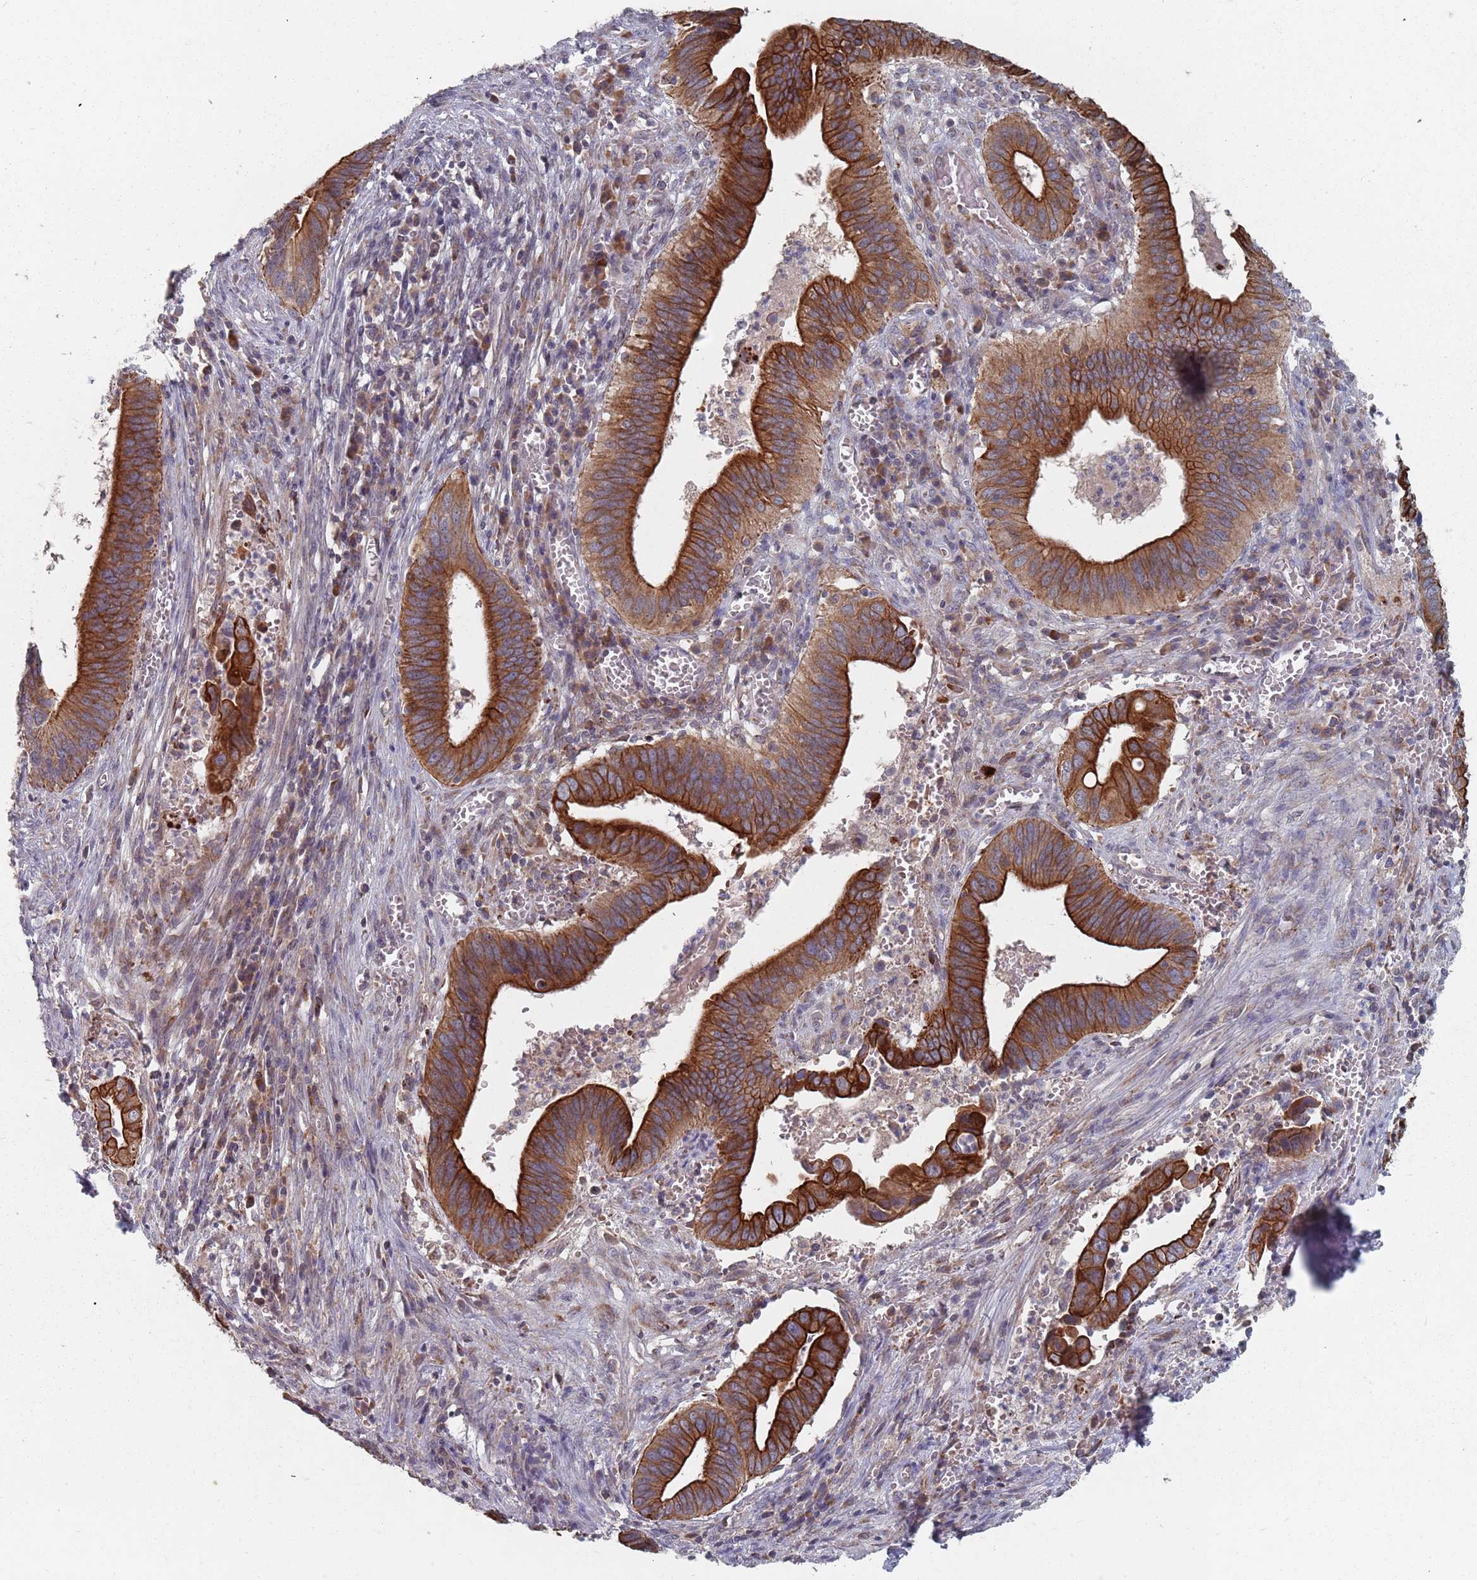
{"staining": {"intensity": "strong", "quantity": ">75%", "location": "cytoplasmic/membranous"}, "tissue": "cervical cancer", "cell_type": "Tumor cells", "image_type": "cancer", "snomed": [{"axis": "morphology", "description": "Adenocarcinoma, NOS"}, {"axis": "topography", "description": "Cervix"}], "caption": "Cervical adenocarcinoma stained with DAB immunohistochemistry (IHC) demonstrates high levels of strong cytoplasmic/membranous staining in about >75% of tumor cells. (Brightfield microscopy of DAB IHC at high magnification).", "gene": "ADAL", "patient": {"sex": "female", "age": 42}}